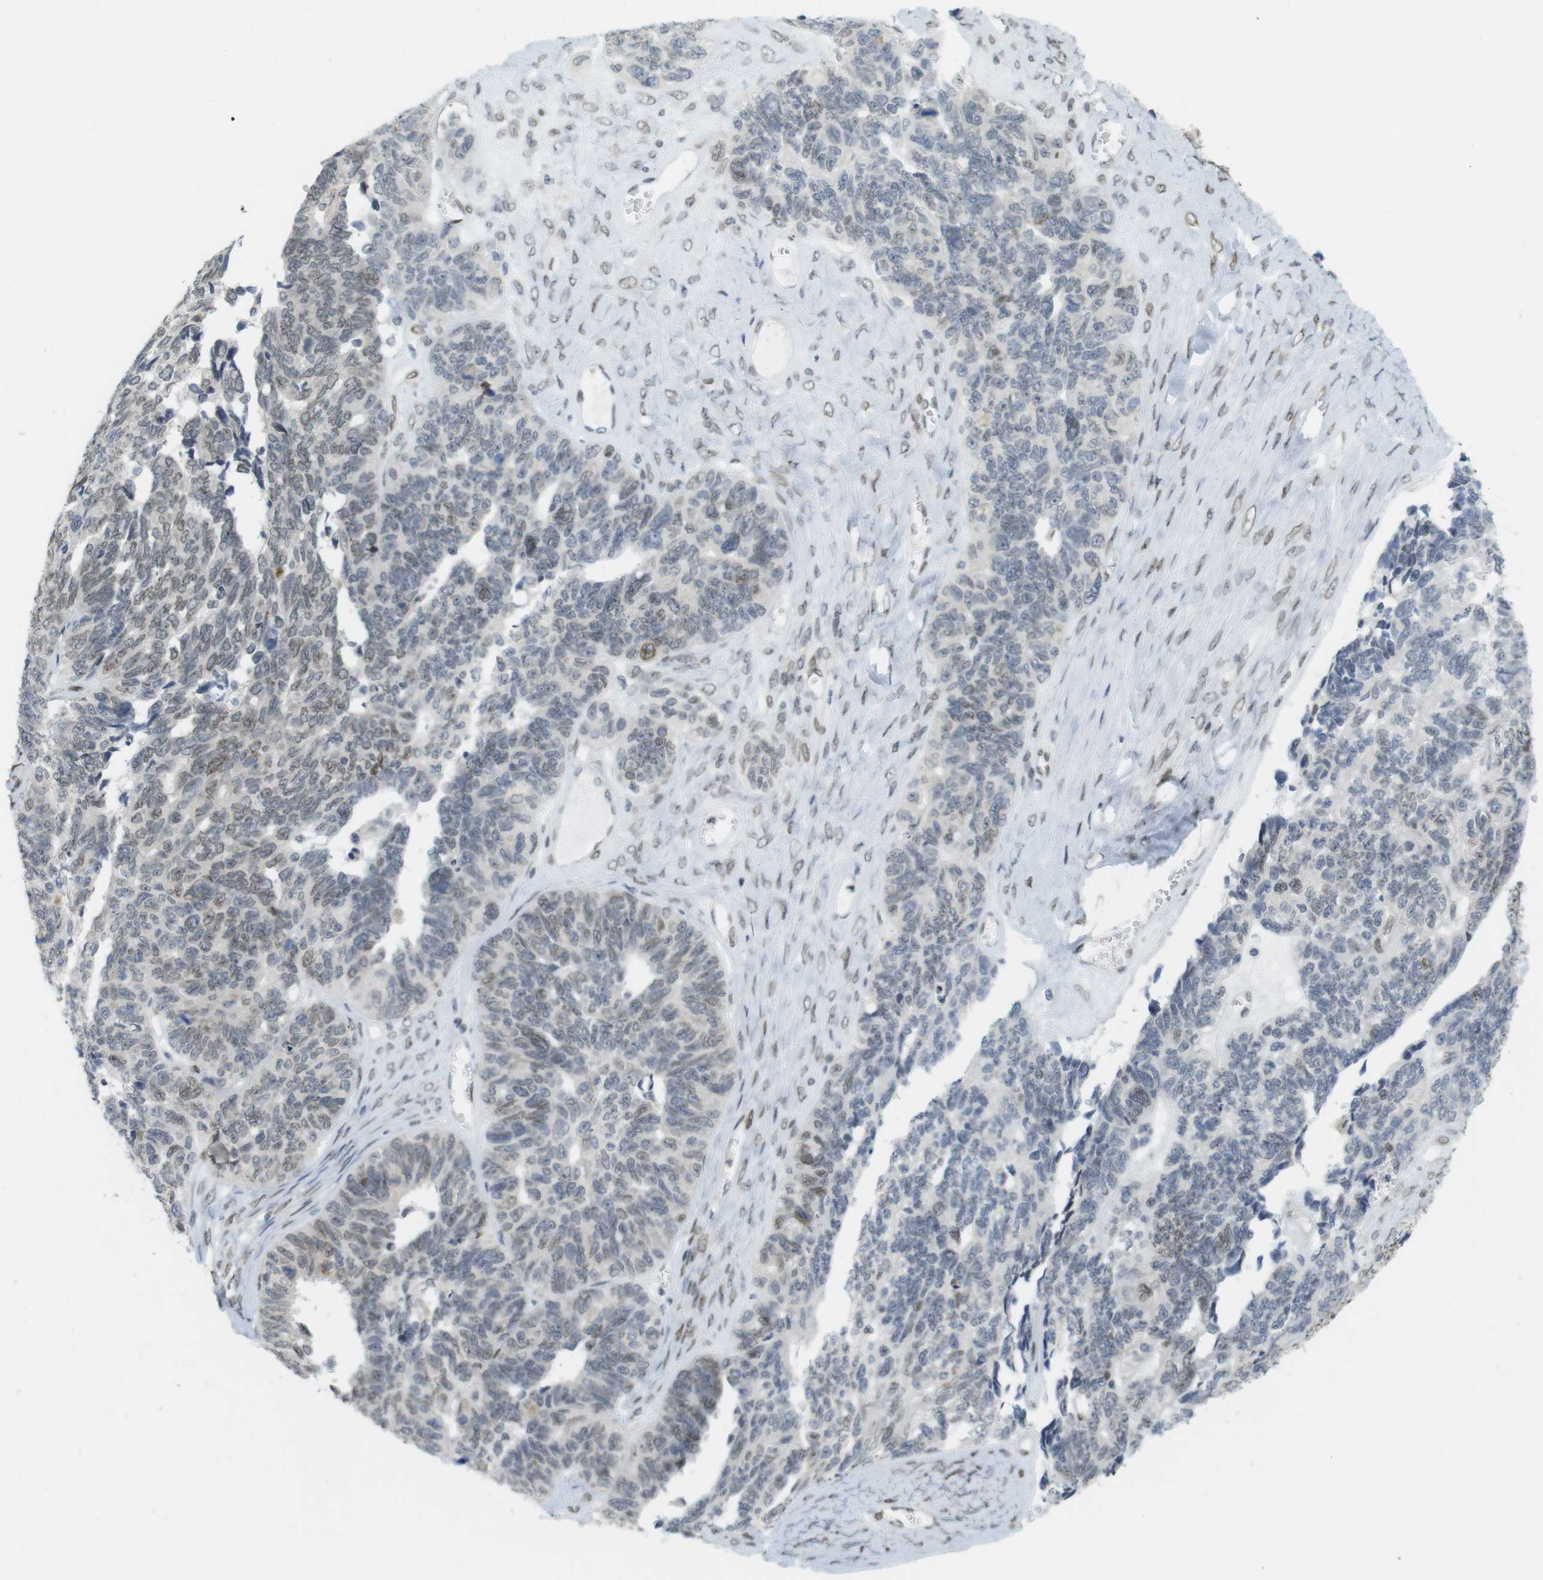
{"staining": {"intensity": "weak", "quantity": "<25%", "location": "nuclear"}, "tissue": "ovarian cancer", "cell_type": "Tumor cells", "image_type": "cancer", "snomed": [{"axis": "morphology", "description": "Cystadenocarcinoma, serous, NOS"}, {"axis": "topography", "description": "Ovary"}], "caption": "Histopathology image shows no protein expression in tumor cells of serous cystadenocarcinoma (ovarian) tissue.", "gene": "ARL6IP6", "patient": {"sex": "female", "age": 79}}